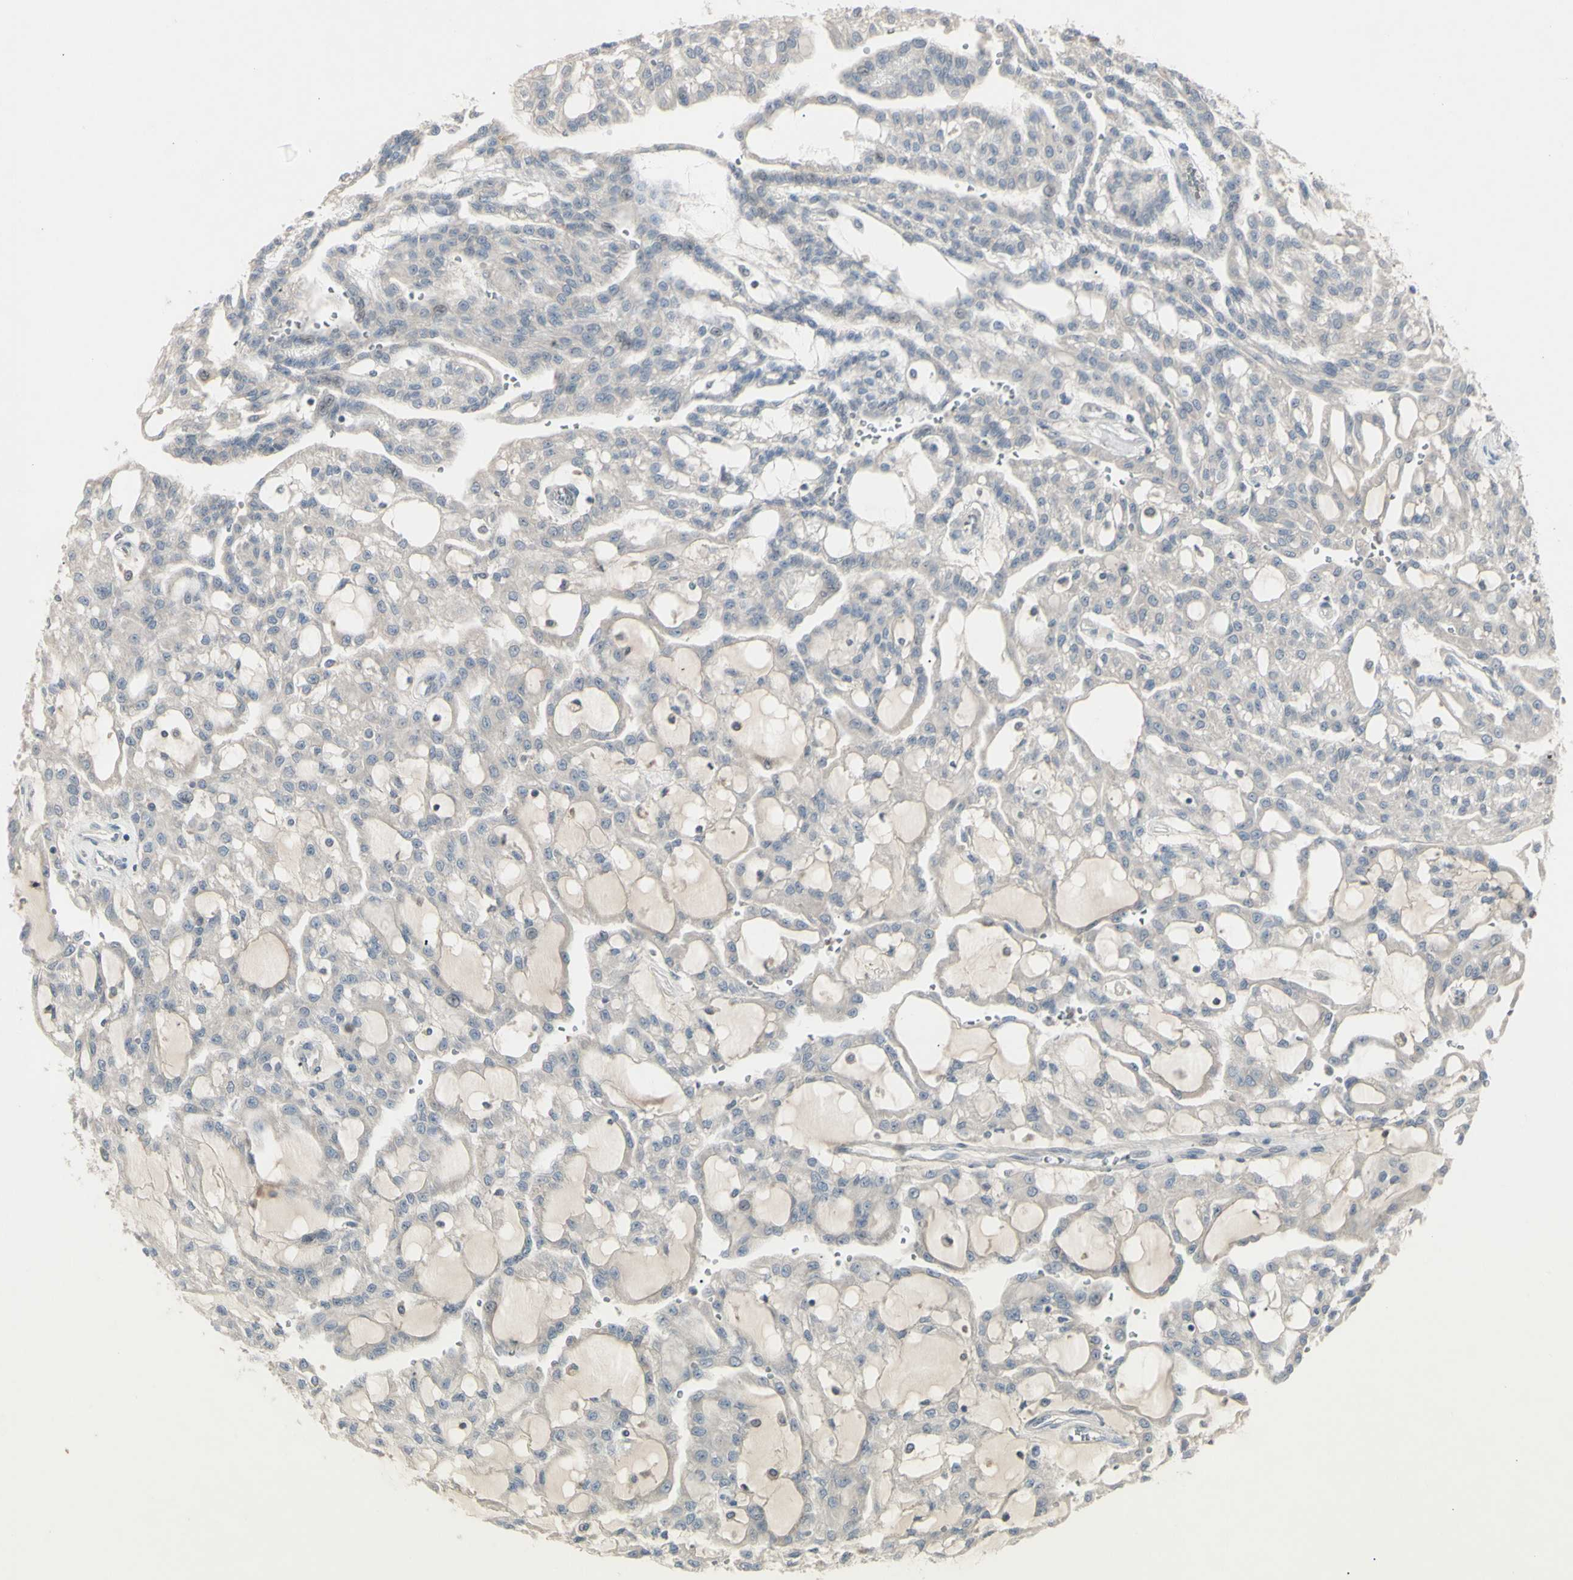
{"staining": {"intensity": "negative", "quantity": "none", "location": "none"}, "tissue": "renal cancer", "cell_type": "Tumor cells", "image_type": "cancer", "snomed": [{"axis": "morphology", "description": "Adenocarcinoma, NOS"}, {"axis": "topography", "description": "Kidney"}], "caption": "The IHC histopathology image has no significant staining in tumor cells of adenocarcinoma (renal) tissue.", "gene": "PIAS4", "patient": {"sex": "male", "age": 63}}